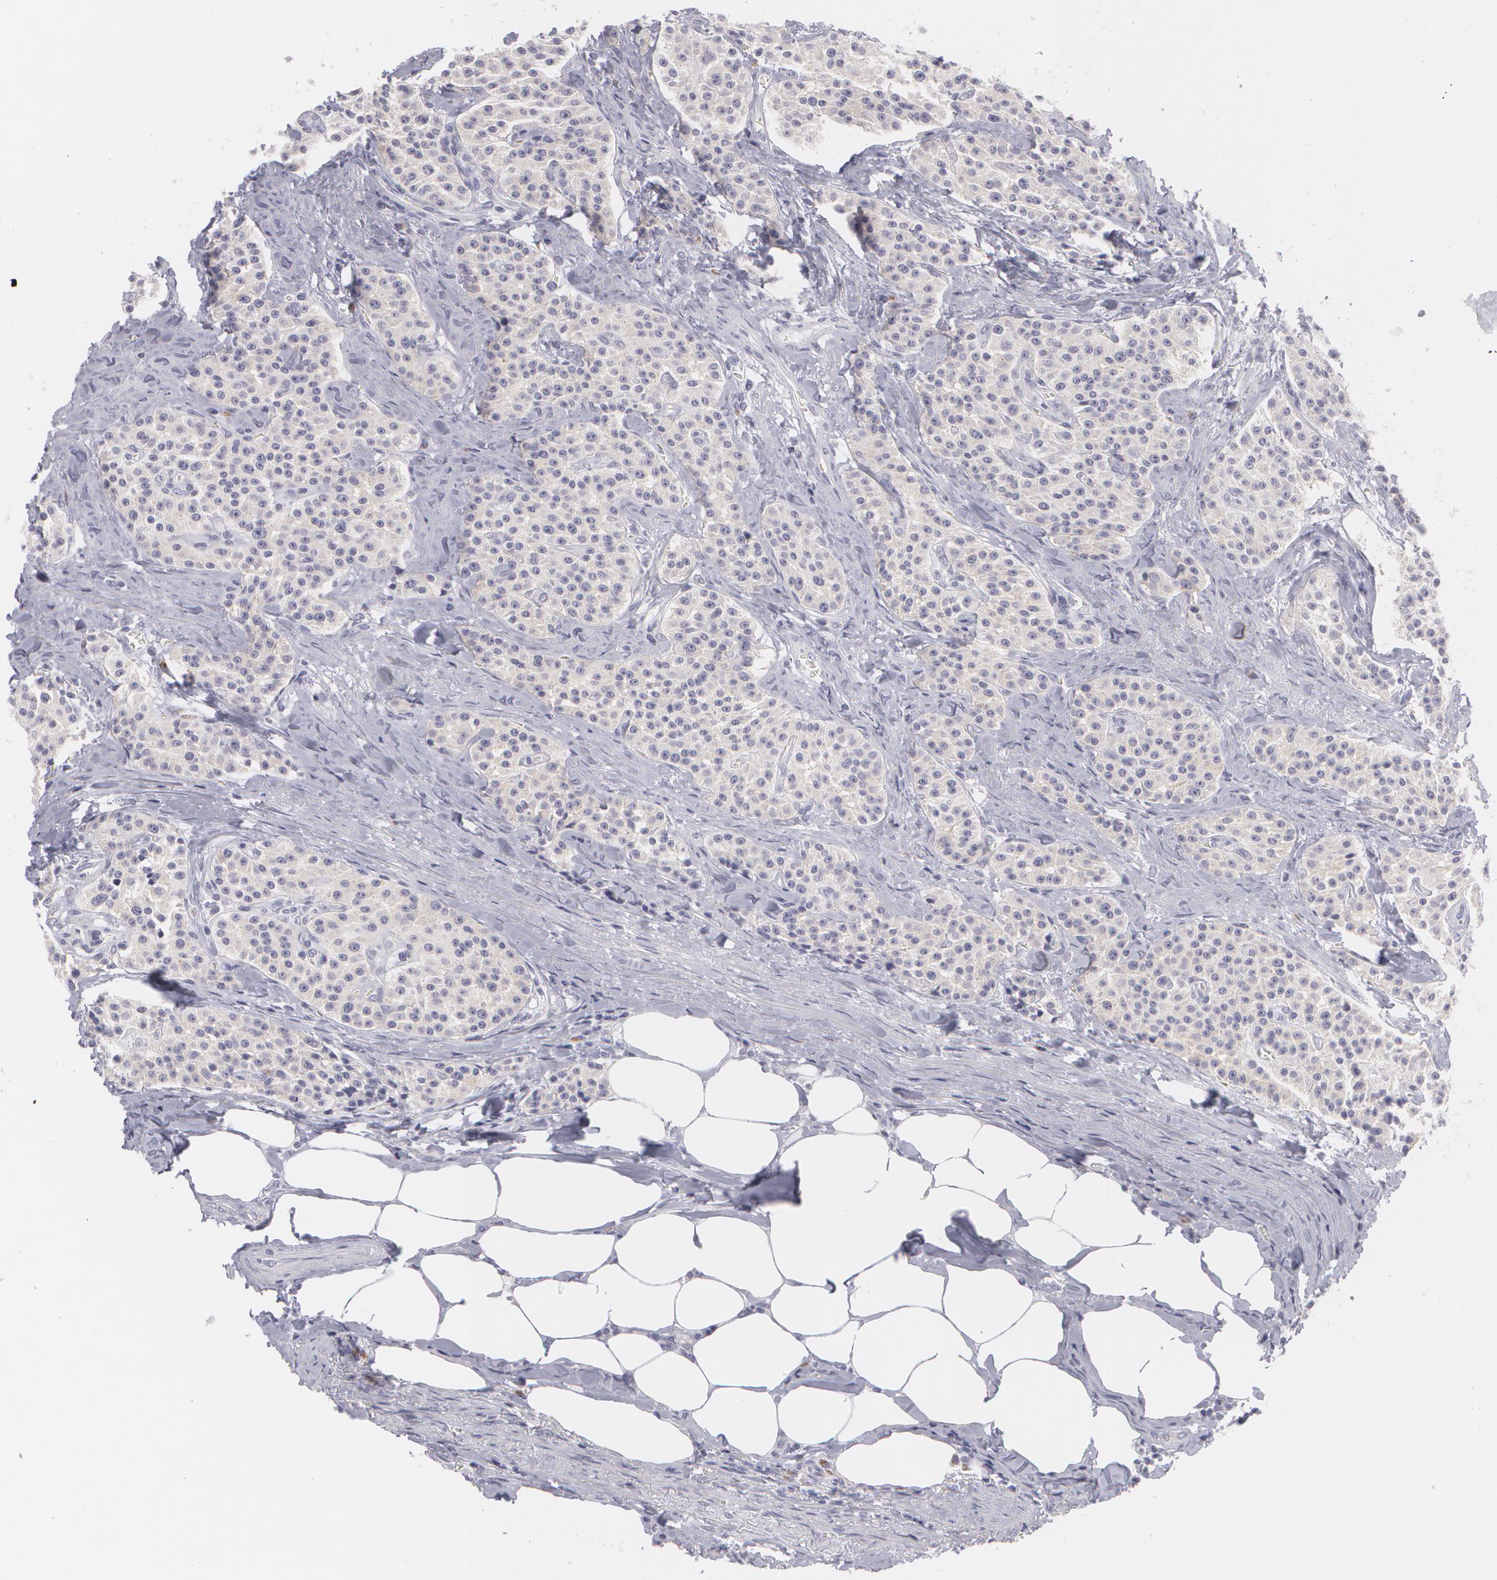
{"staining": {"intensity": "negative", "quantity": "none", "location": "none"}, "tissue": "carcinoid", "cell_type": "Tumor cells", "image_type": "cancer", "snomed": [{"axis": "morphology", "description": "Carcinoid, malignant, NOS"}, {"axis": "topography", "description": "Stomach"}], "caption": "High power microscopy photomicrograph of an immunohistochemistry (IHC) image of carcinoid, revealing no significant expression in tumor cells.", "gene": "MBNL3", "patient": {"sex": "female", "age": 76}}